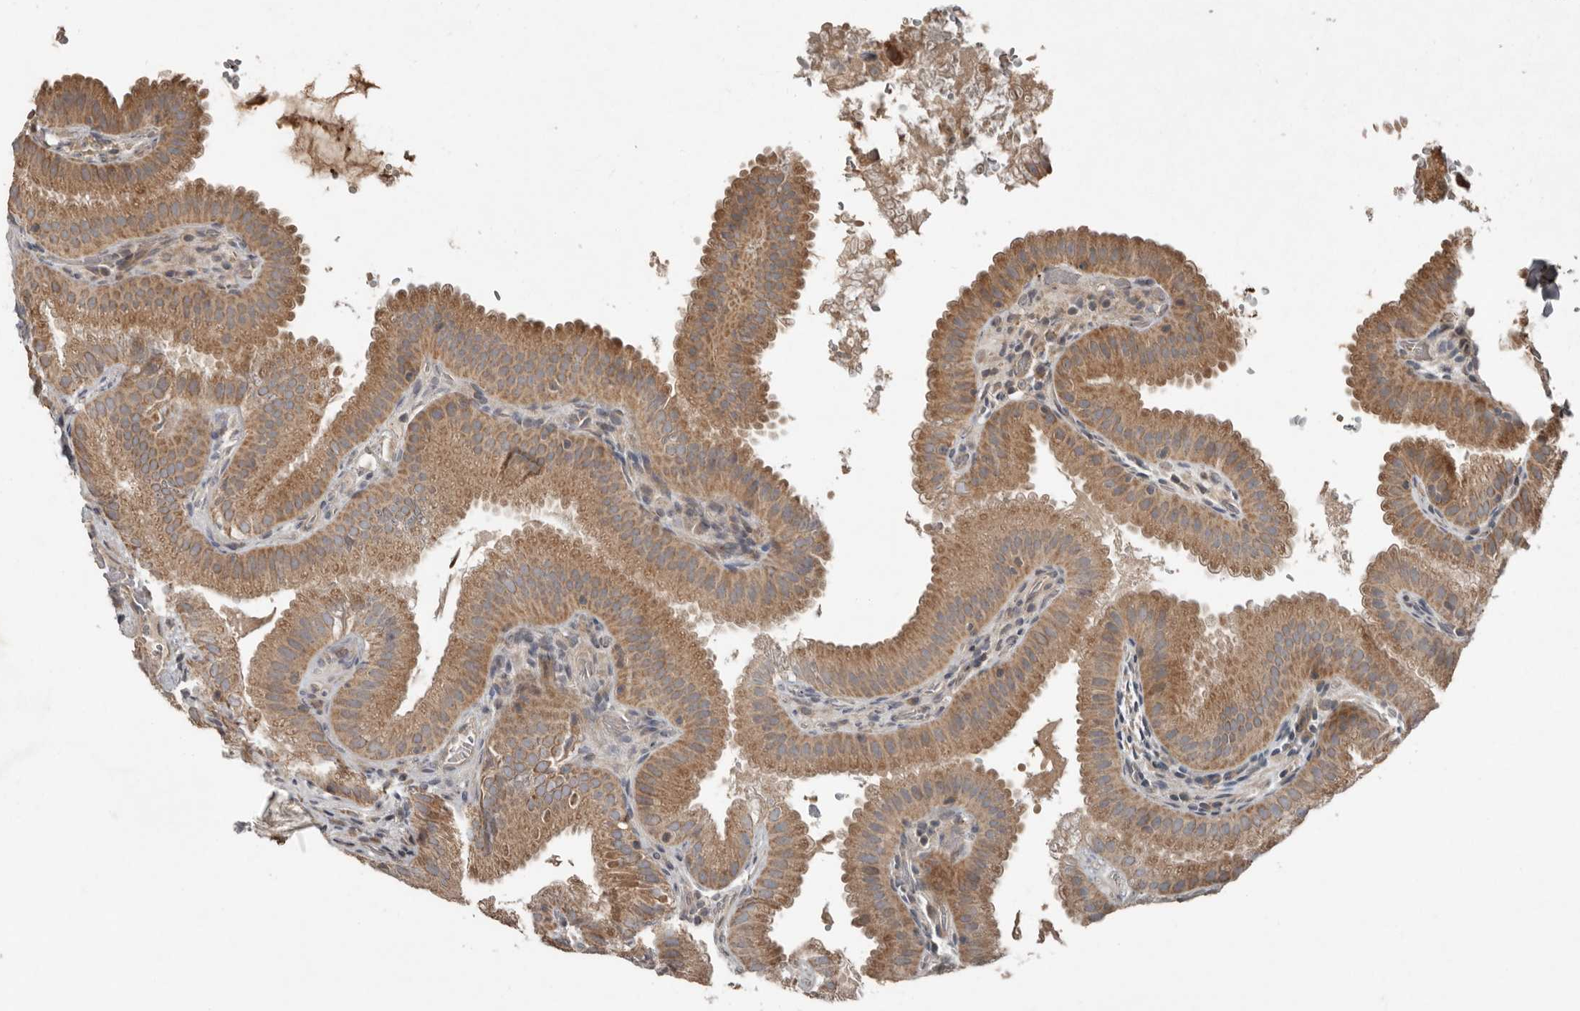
{"staining": {"intensity": "moderate", "quantity": ">75%", "location": "cytoplasmic/membranous"}, "tissue": "gallbladder", "cell_type": "Glandular cells", "image_type": "normal", "snomed": [{"axis": "morphology", "description": "Normal tissue, NOS"}, {"axis": "topography", "description": "Gallbladder"}], "caption": "A high-resolution photomicrograph shows immunohistochemistry staining of normal gallbladder, which demonstrates moderate cytoplasmic/membranous expression in approximately >75% of glandular cells.", "gene": "SLC6A7", "patient": {"sex": "female", "age": 30}}